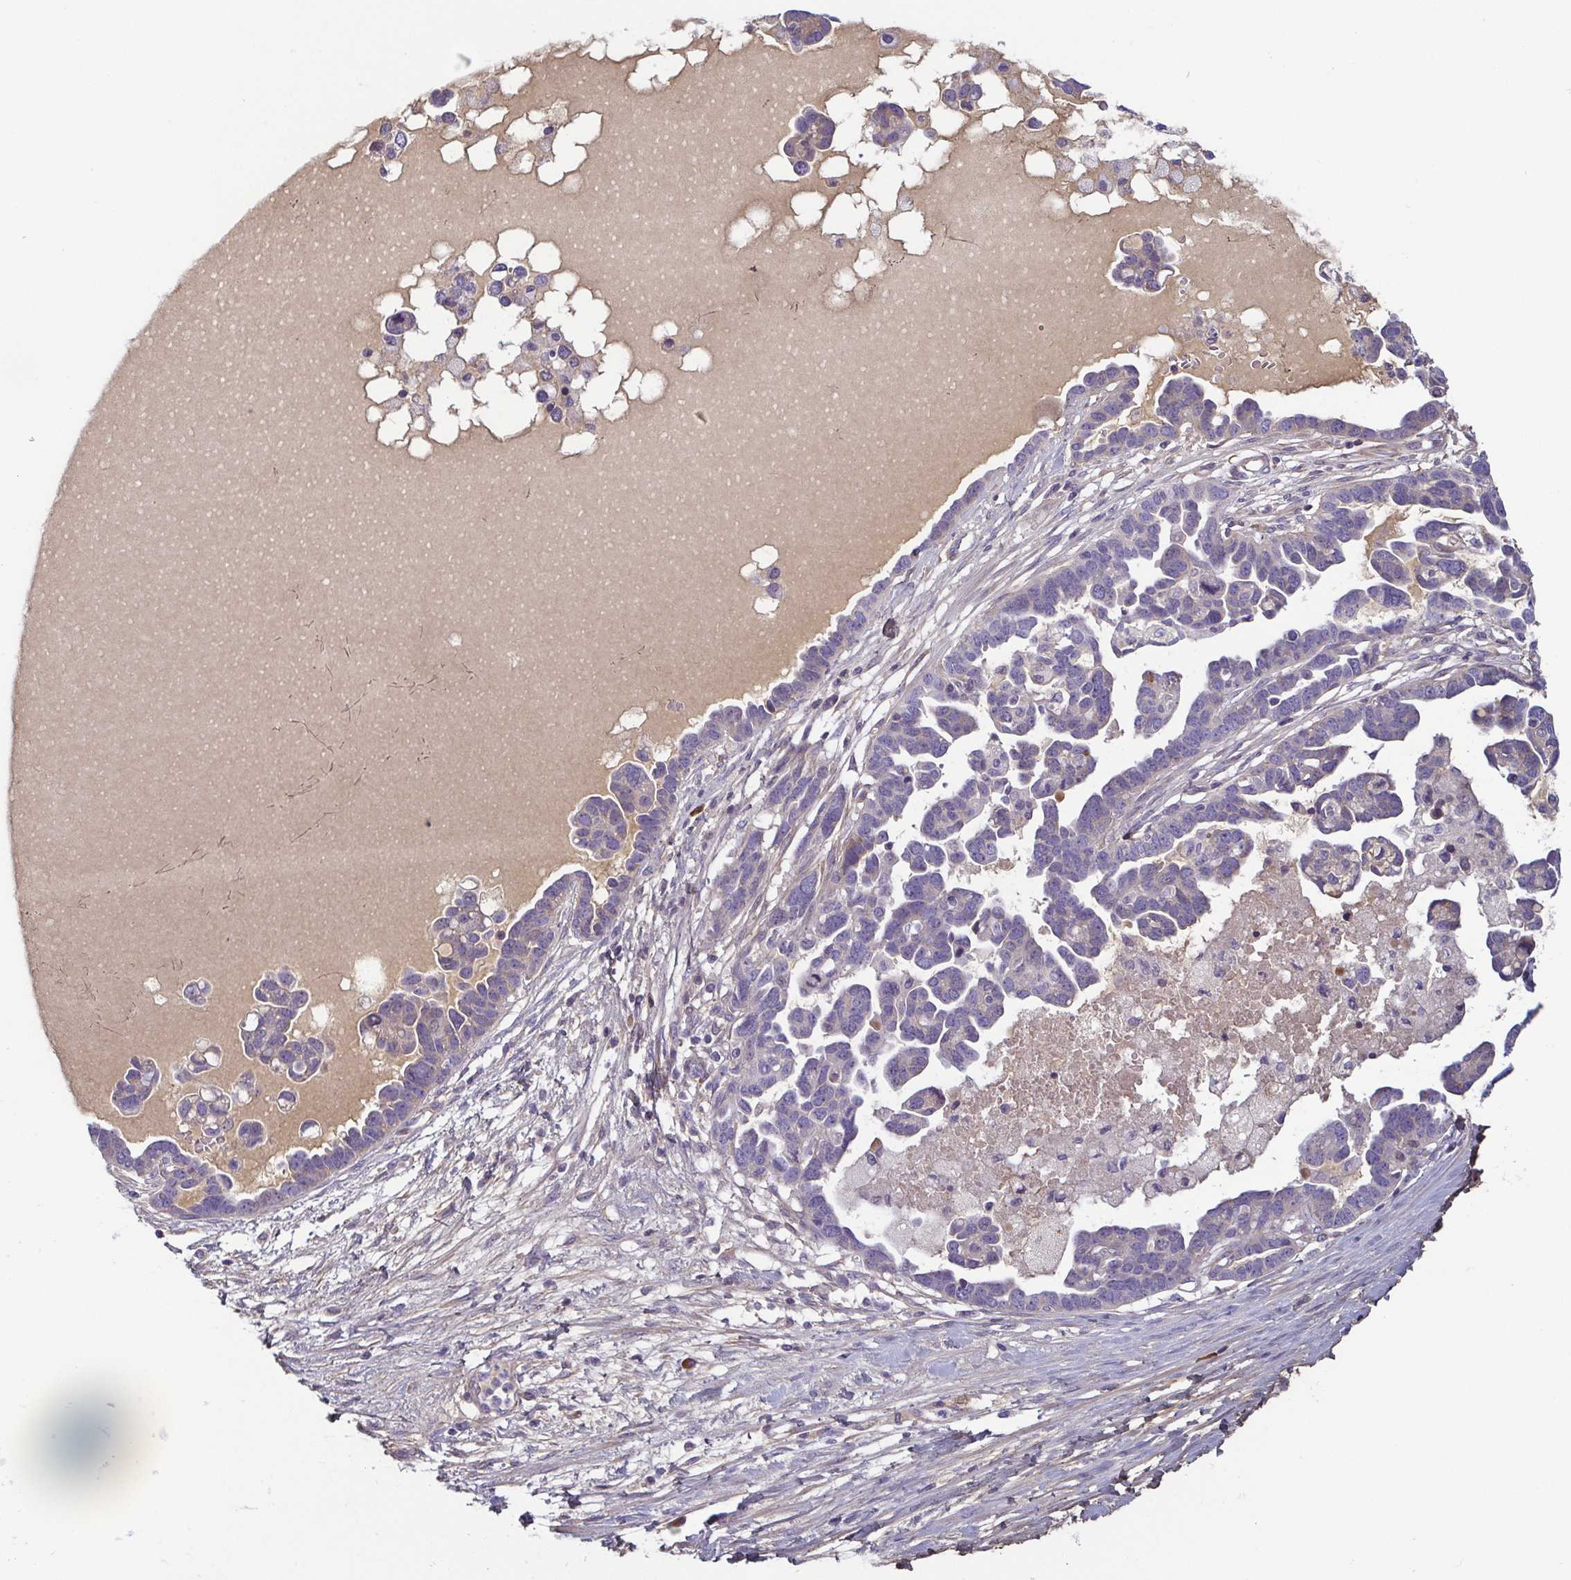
{"staining": {"intensity": "negative", "quantity": "none", "location": "none"}, "tissue": "ovarian cancer", "cell_type": "Tumor cells", "image_type": "cancer", "snomed": [{"axis": "morphology", "description": "Cystadenocarcinoma, serous, NOS"}, {"axis": "topography", "description": "Ovary"}], "caption": "Immunohistochemistry (IHC) image of neoplastic tissue: serous cystadenocarcinoma (ovarian) stained with DAB (3,3'-diaminobenzidine) shows no significant protein positivity in tumor cells.", "gene": "ECM1", "patient": {"sex": "female", "age": 54}}